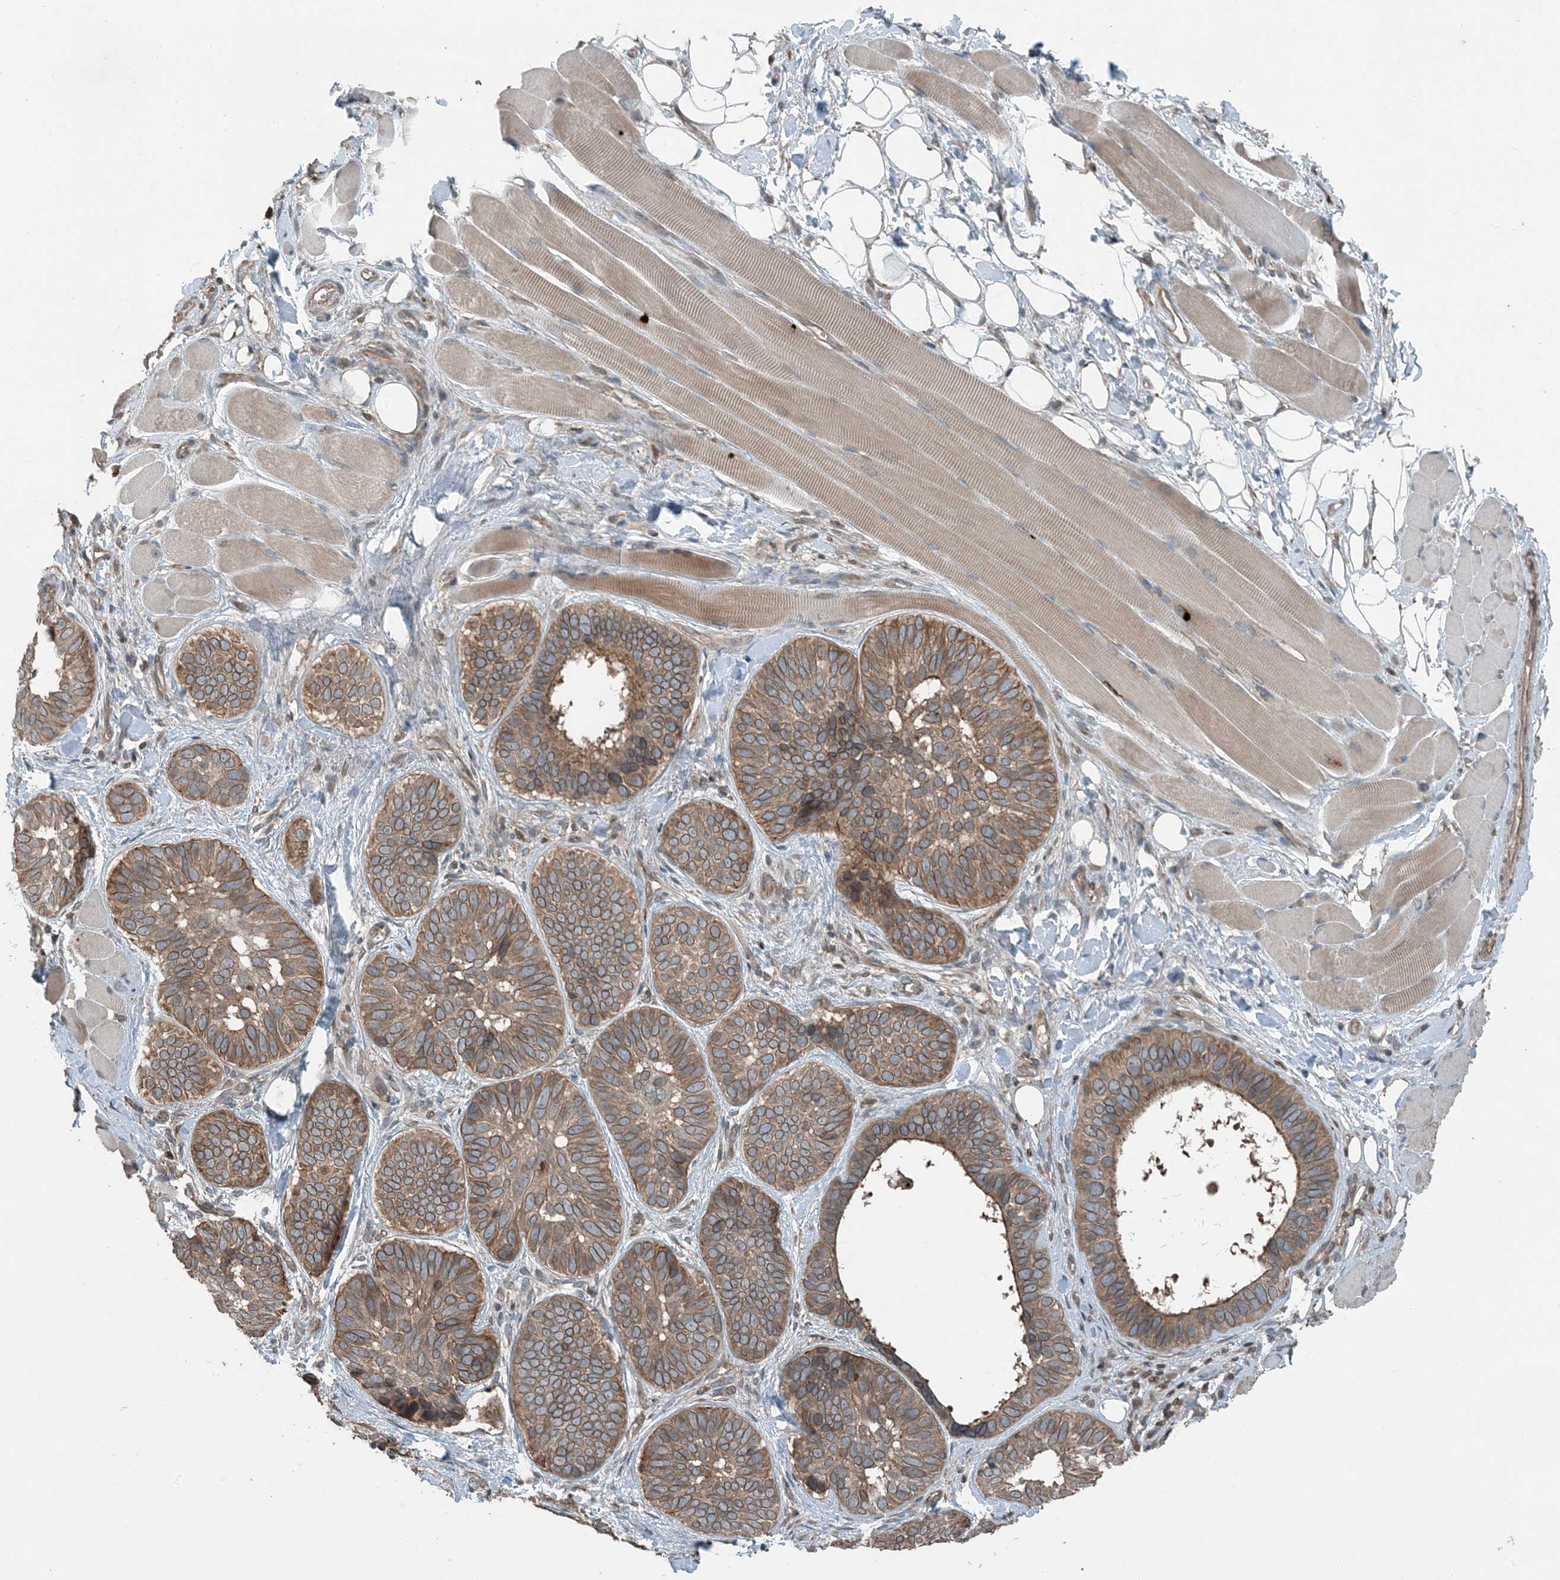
{"staining": {"intensity": "moderate", "quantity": ">75%", "location": "cytoplasmic/membranous,nuclear"}, "tissue": "skin cancer", "cell_type": "Tumor cells", "image_type": "cancer", "snomed": [{"axis": "morphology", "description": "Basal cell carcinoma"}, {"axis": "topography", "description": "Skin"}], "caption": "Basal cell carcinoma (skin) stained for a protein (brown) exhibits moderate cytoplasmic/membranous and nuclear positive expression in about >75% of tumor cells.", "gene": "ZFAND2B", "patient": {"sex": "male", "age": 62}}